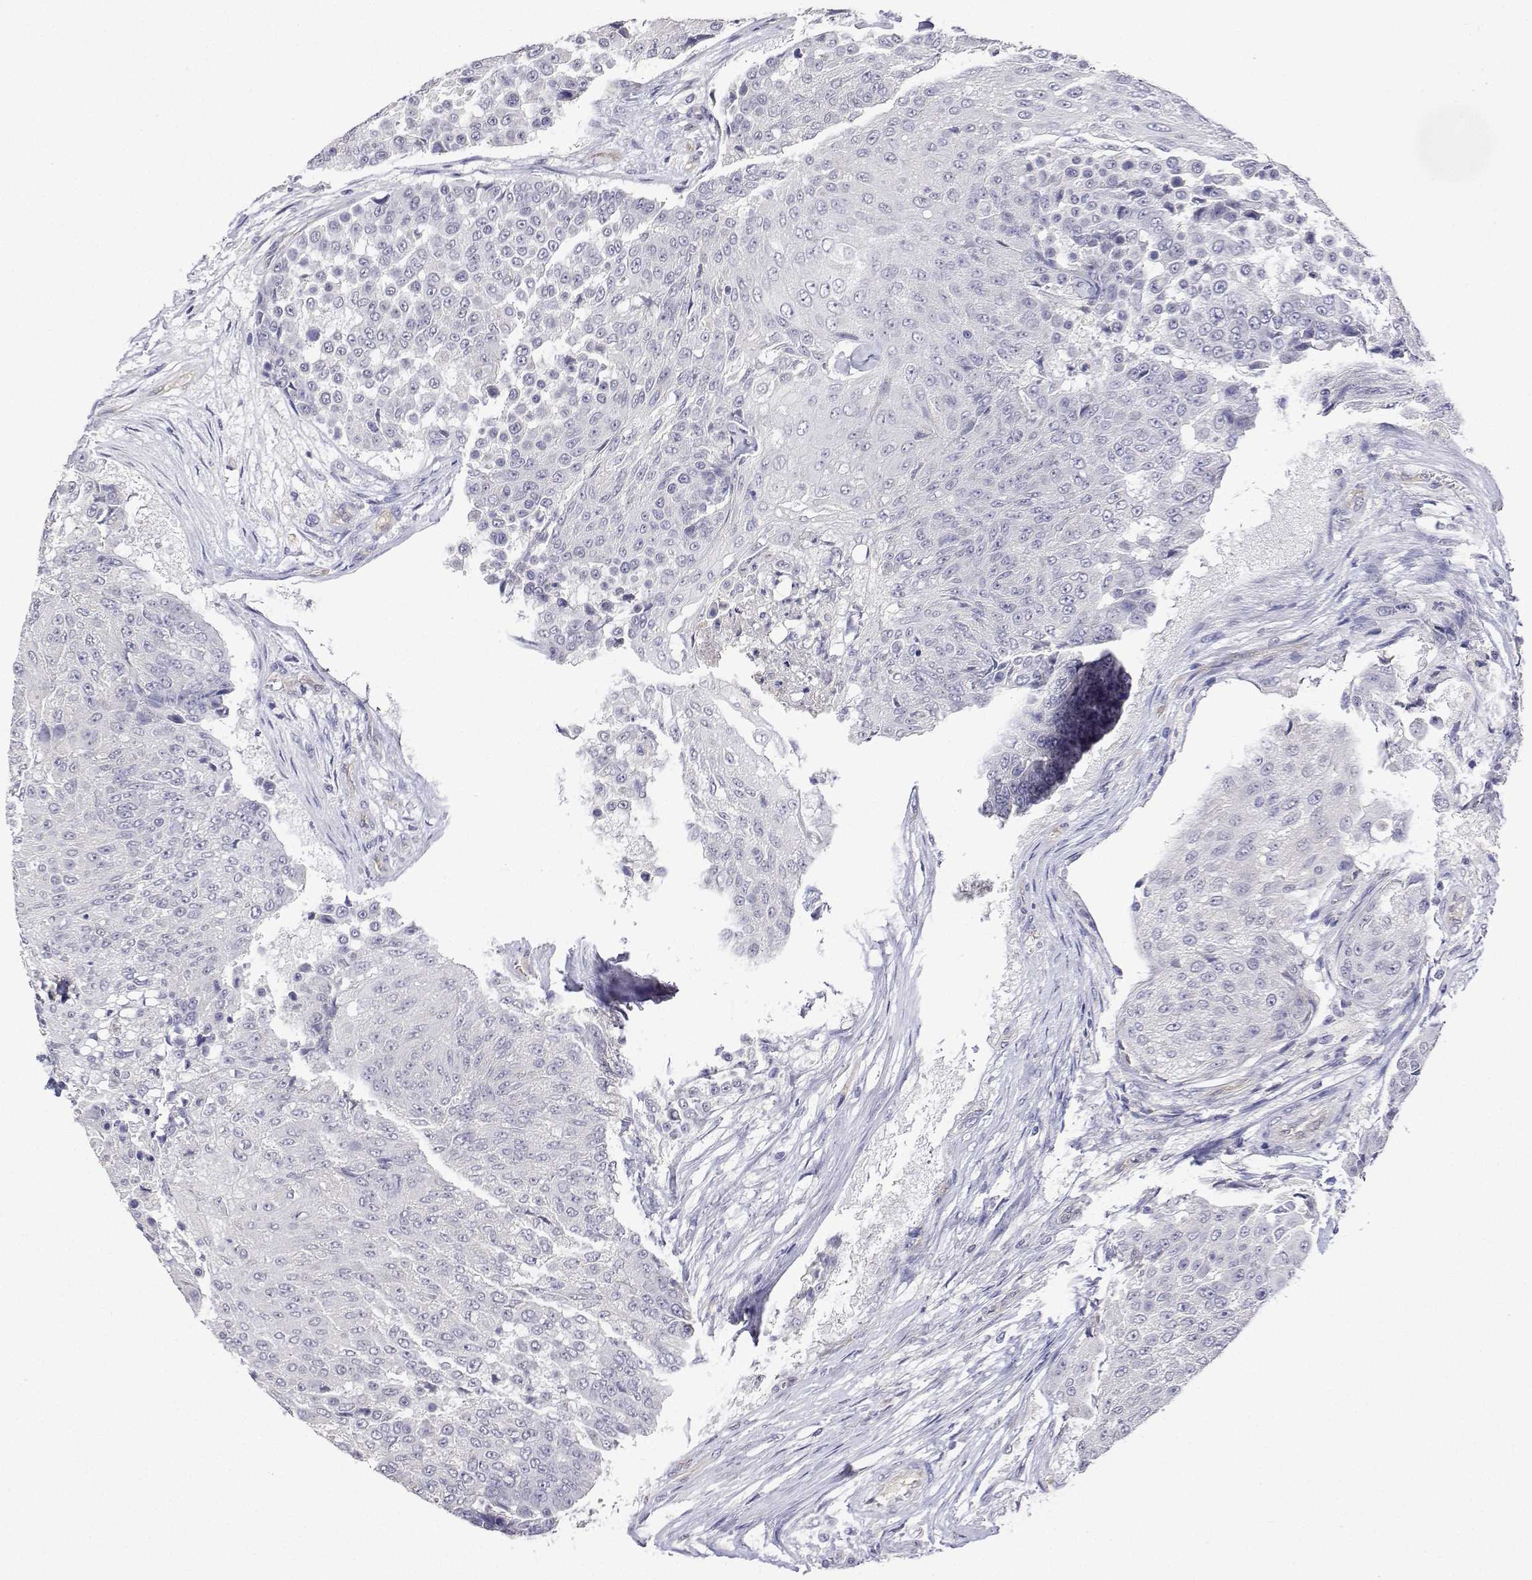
{"staining": {"intensity": "negative", "quantity": "none", "location": "none"}, "tissue": "urothelial cancer", "cell_type": "Tumor cells", "image_type": "cancer", "snomed": [{"axis": "morphology", "description": "Urothelial carcinoma, High grade"}, {"axis": "topography", "description": "Urinary bladder"}], "caption": "There is no significant staining in tumor cells of urothelial cancer.", "gene": "PLCB1", "patient": {"sex": "female", "age": 63}}